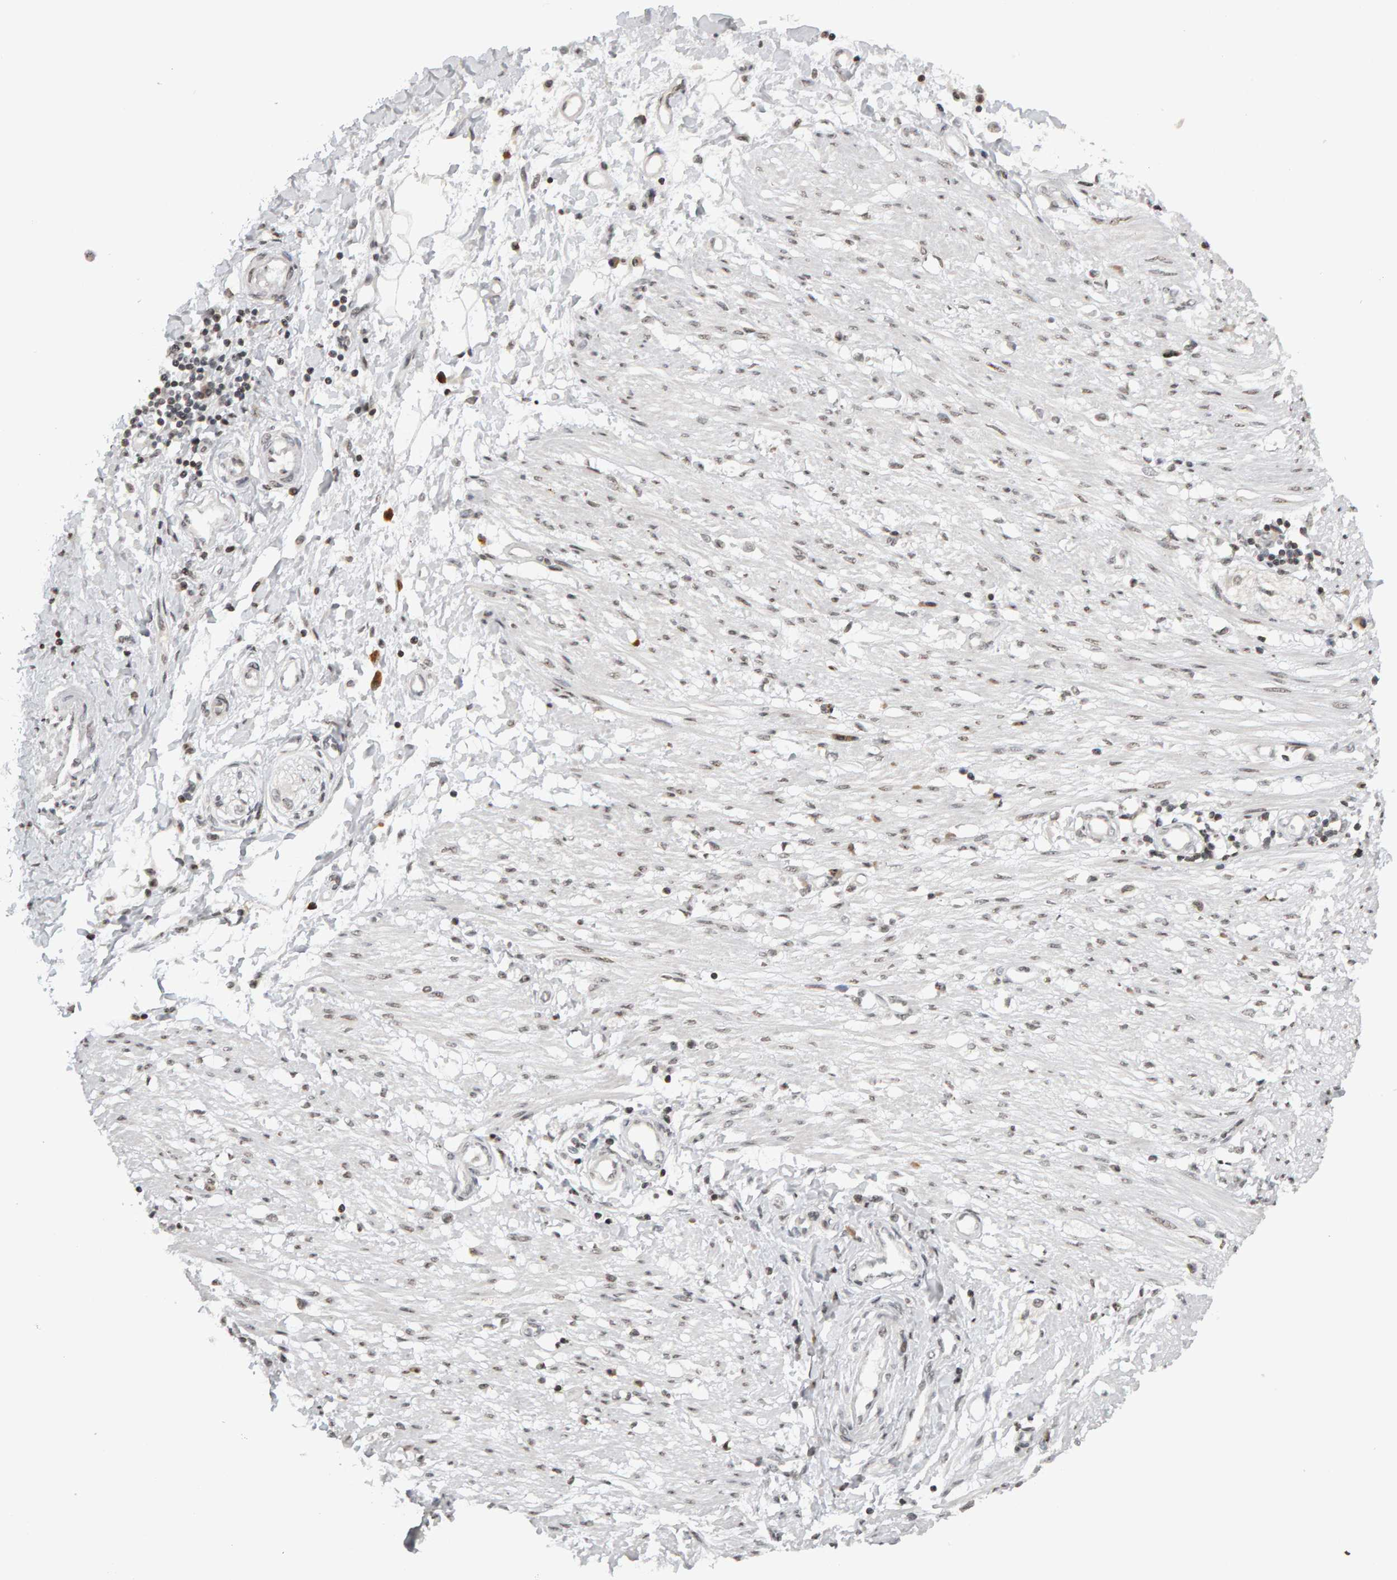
{"staining": {"intensity": "weak", "quantity": ">75%", "location": "nuclear"}, "tissue": "adipose tissue", "cell_type": "Adipocytes", "image_type": "normal", "snomed": [{"axis": "morphology", "description": "Normal tissue, NOS"}, {"axis": "morphology", "description": "Adenocarcinoma, NOS"}, {"axis": "topography", "description": "Colon"}, {"axis": "topography", "description": "Peripheral nerve tissue"}], "caption": "Immunohistochemical staining of unremarkable adipose tissue reveals low levels of weak nuclear staining in about >75% of adipocytes.", "gene": "TRAM1", "patient": {"sex": "male", "age": 14}}